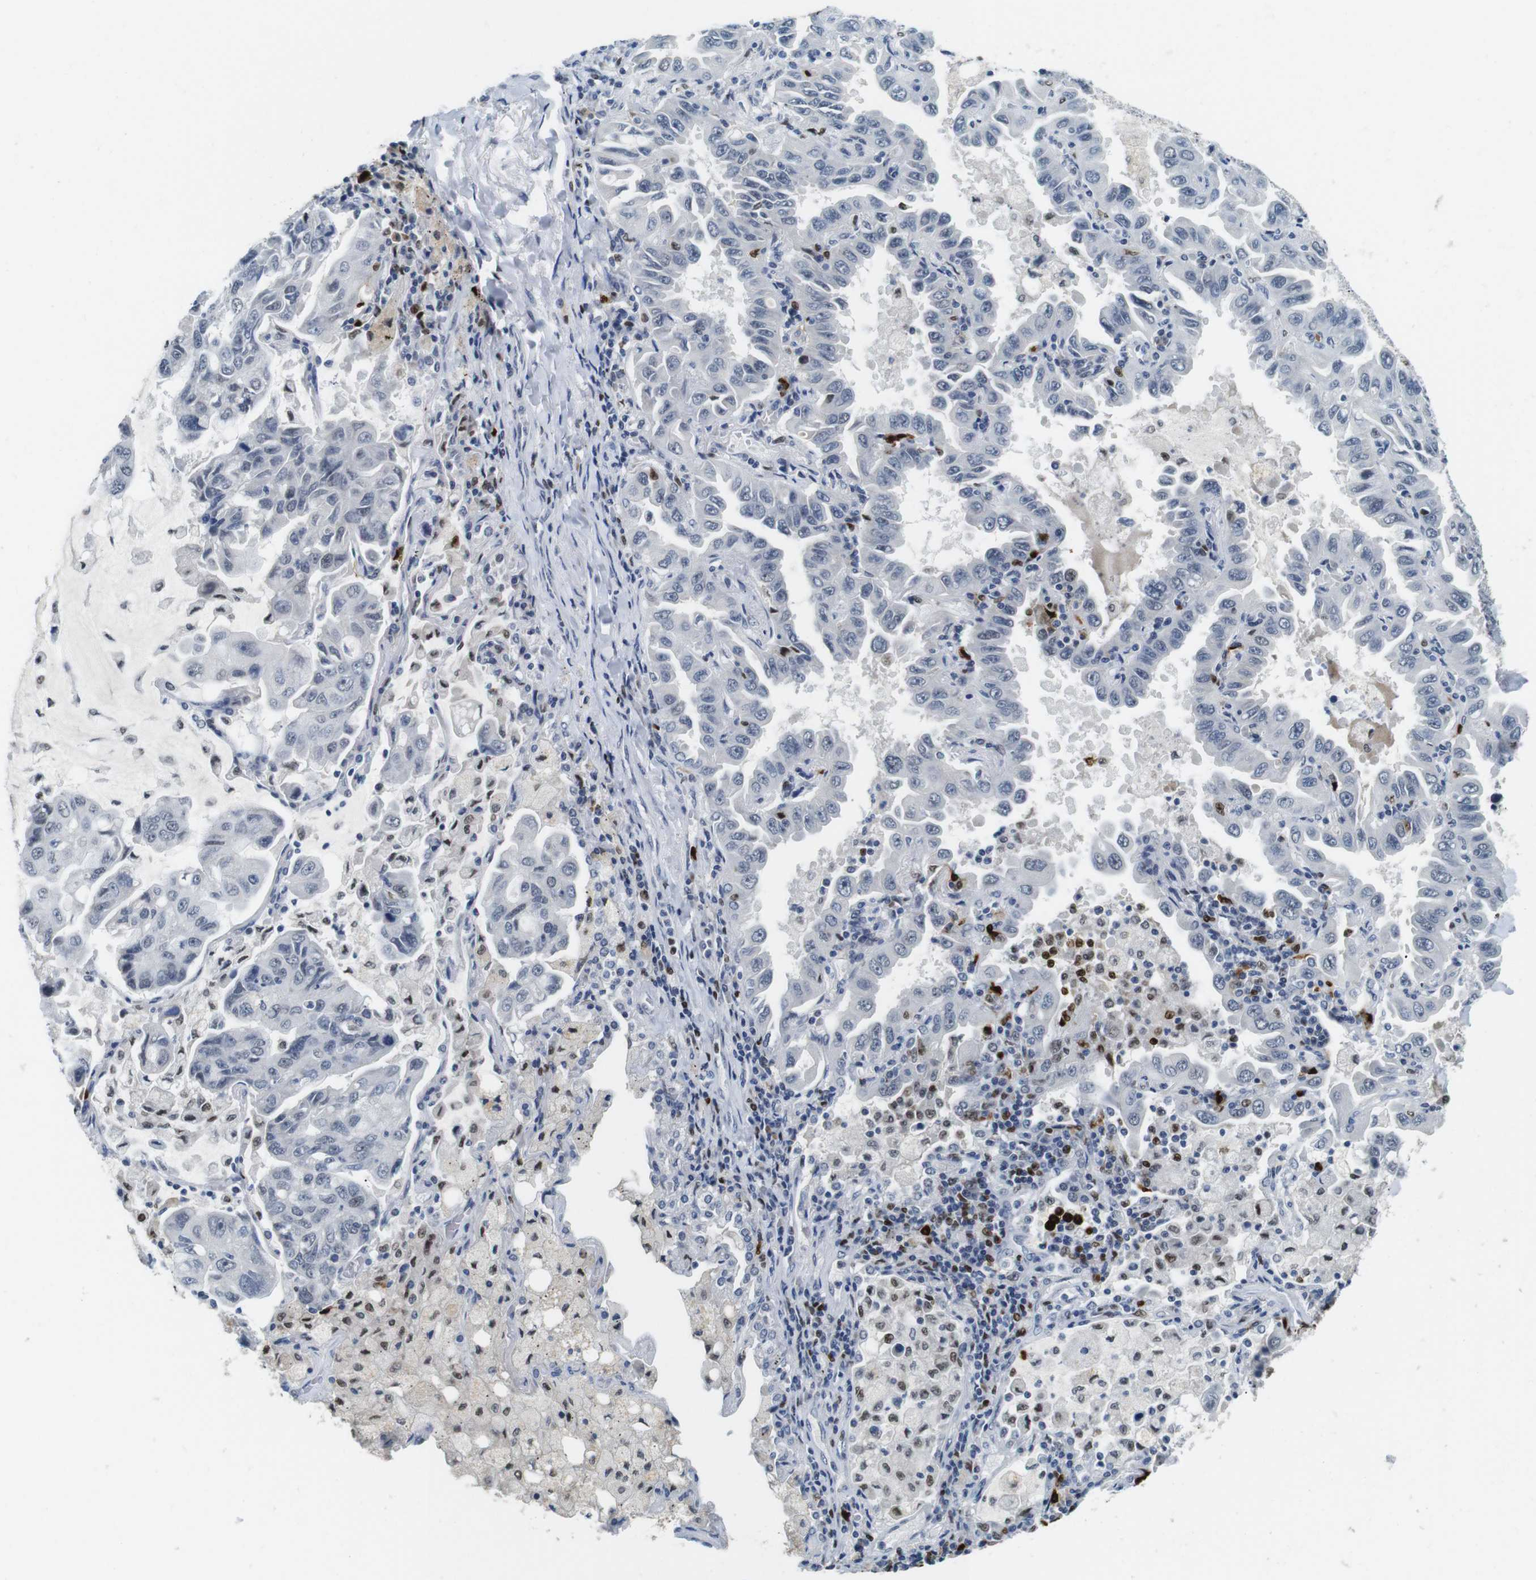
{"staining": {"intensity": "negative", "quantity": "none", "location": "none"}, "tissue": "lung cancer", "cell_type": "Tumor cells", "image_type": "cancer", "snomed": [{"axis": "morphology", "description": "Adenocarcinoma, NOS"}, {"axis": "topography", "description": "Lung"}], "caption": "Tumor cells show no significant staining in lung cancer (adenocarcinoma).", "gene": "IRF8", "patient": {"sex": "male", "age": 64}}